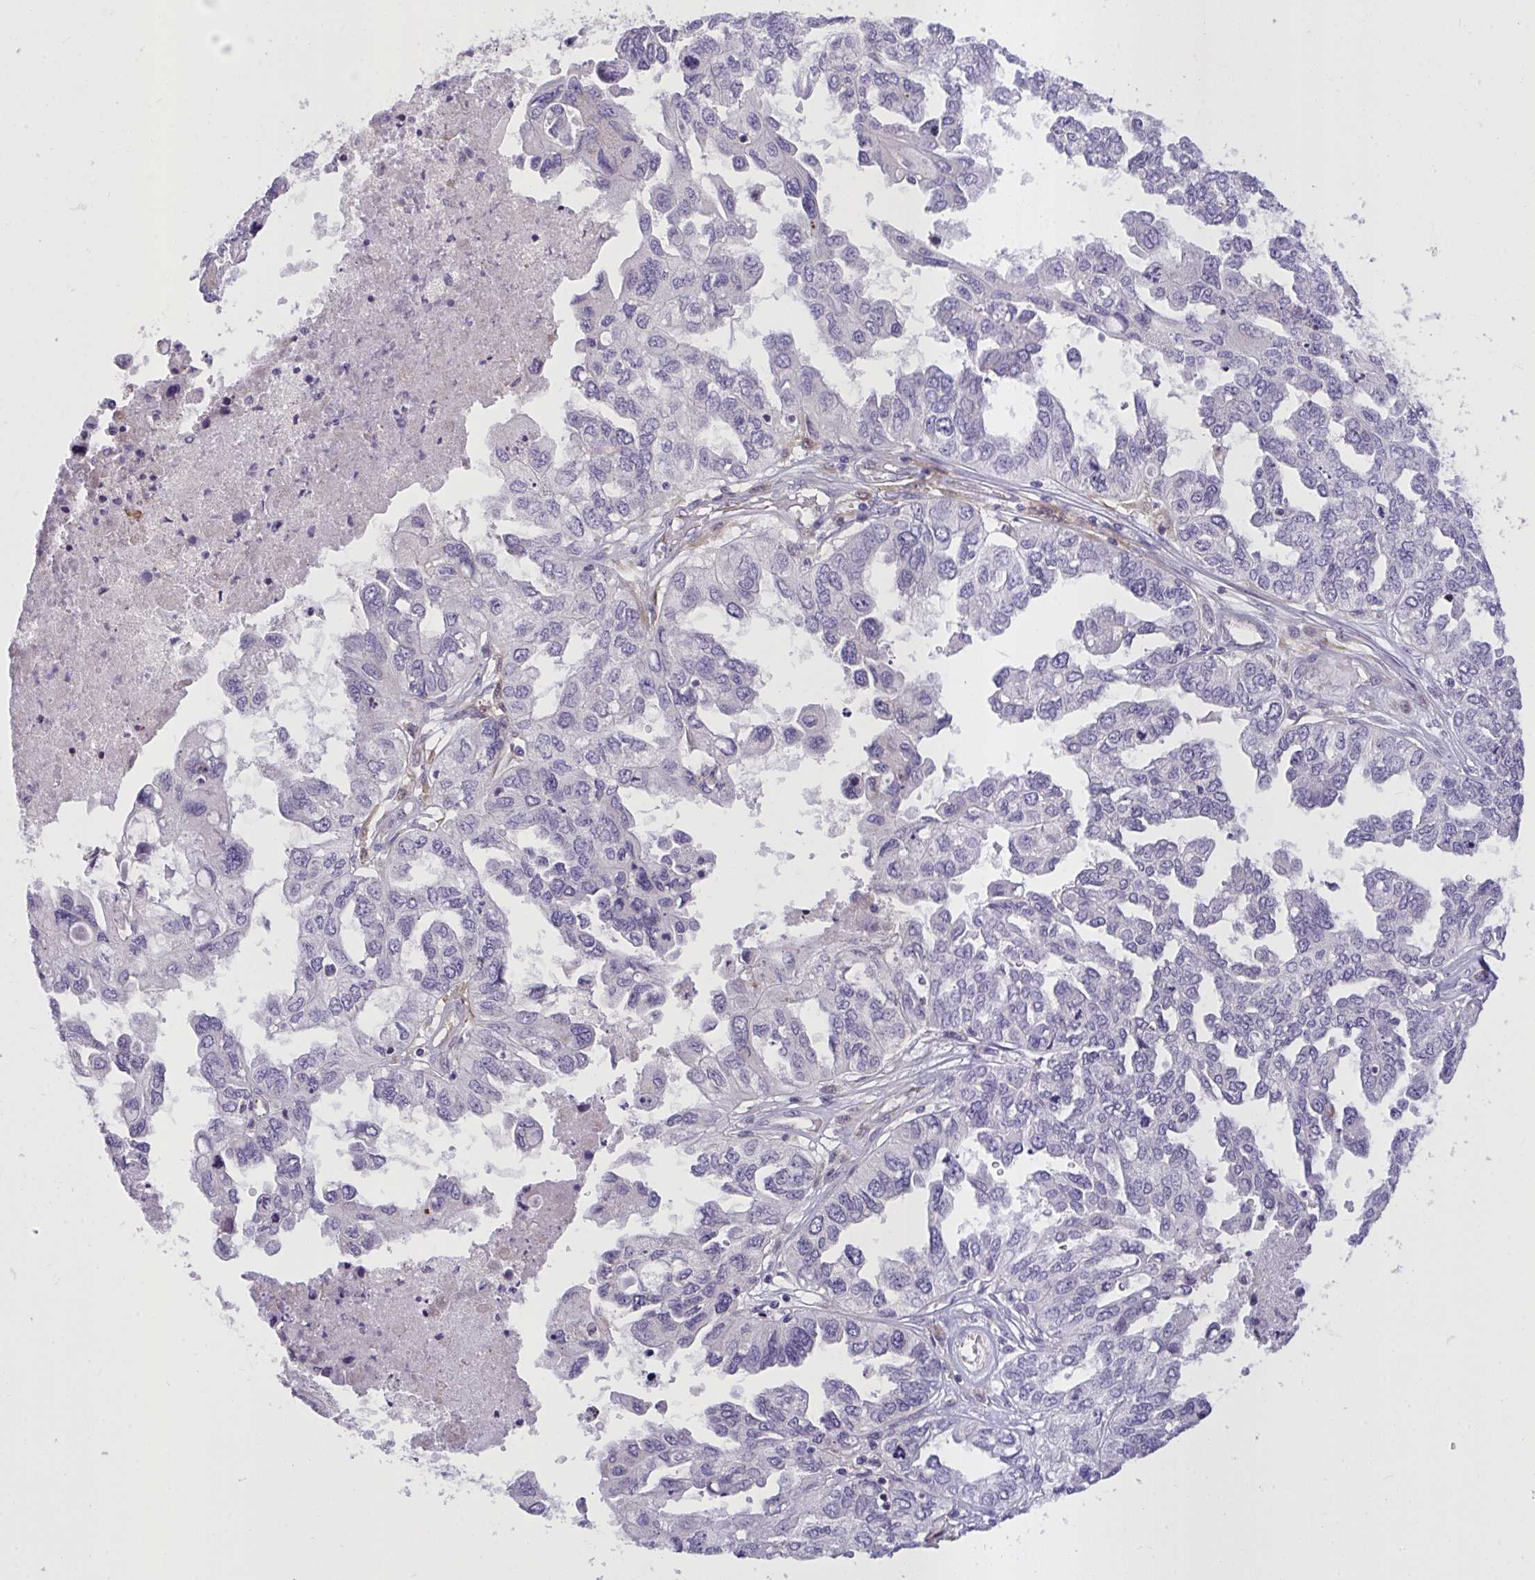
{"staining": {"intensity": "negative", "quantity": "none", "location": "none"}, "tissue": "ovarian cancer", "cell_type": "Tumor cells", "image_type": "cancer", "snomed": [{"axis": "morphology", "description": "Cystadenocarcinoma, serous, NOS"}, {"axis": "topography", "description": "Ovary"}], "caption": "Immunohistochemical staining of ovarian cancer (serous cystadenocarcinoma) displays no significant expression in tumor cells.", "gene": "SEMA6B", "patient": {"sex": "female", "age": 53}}